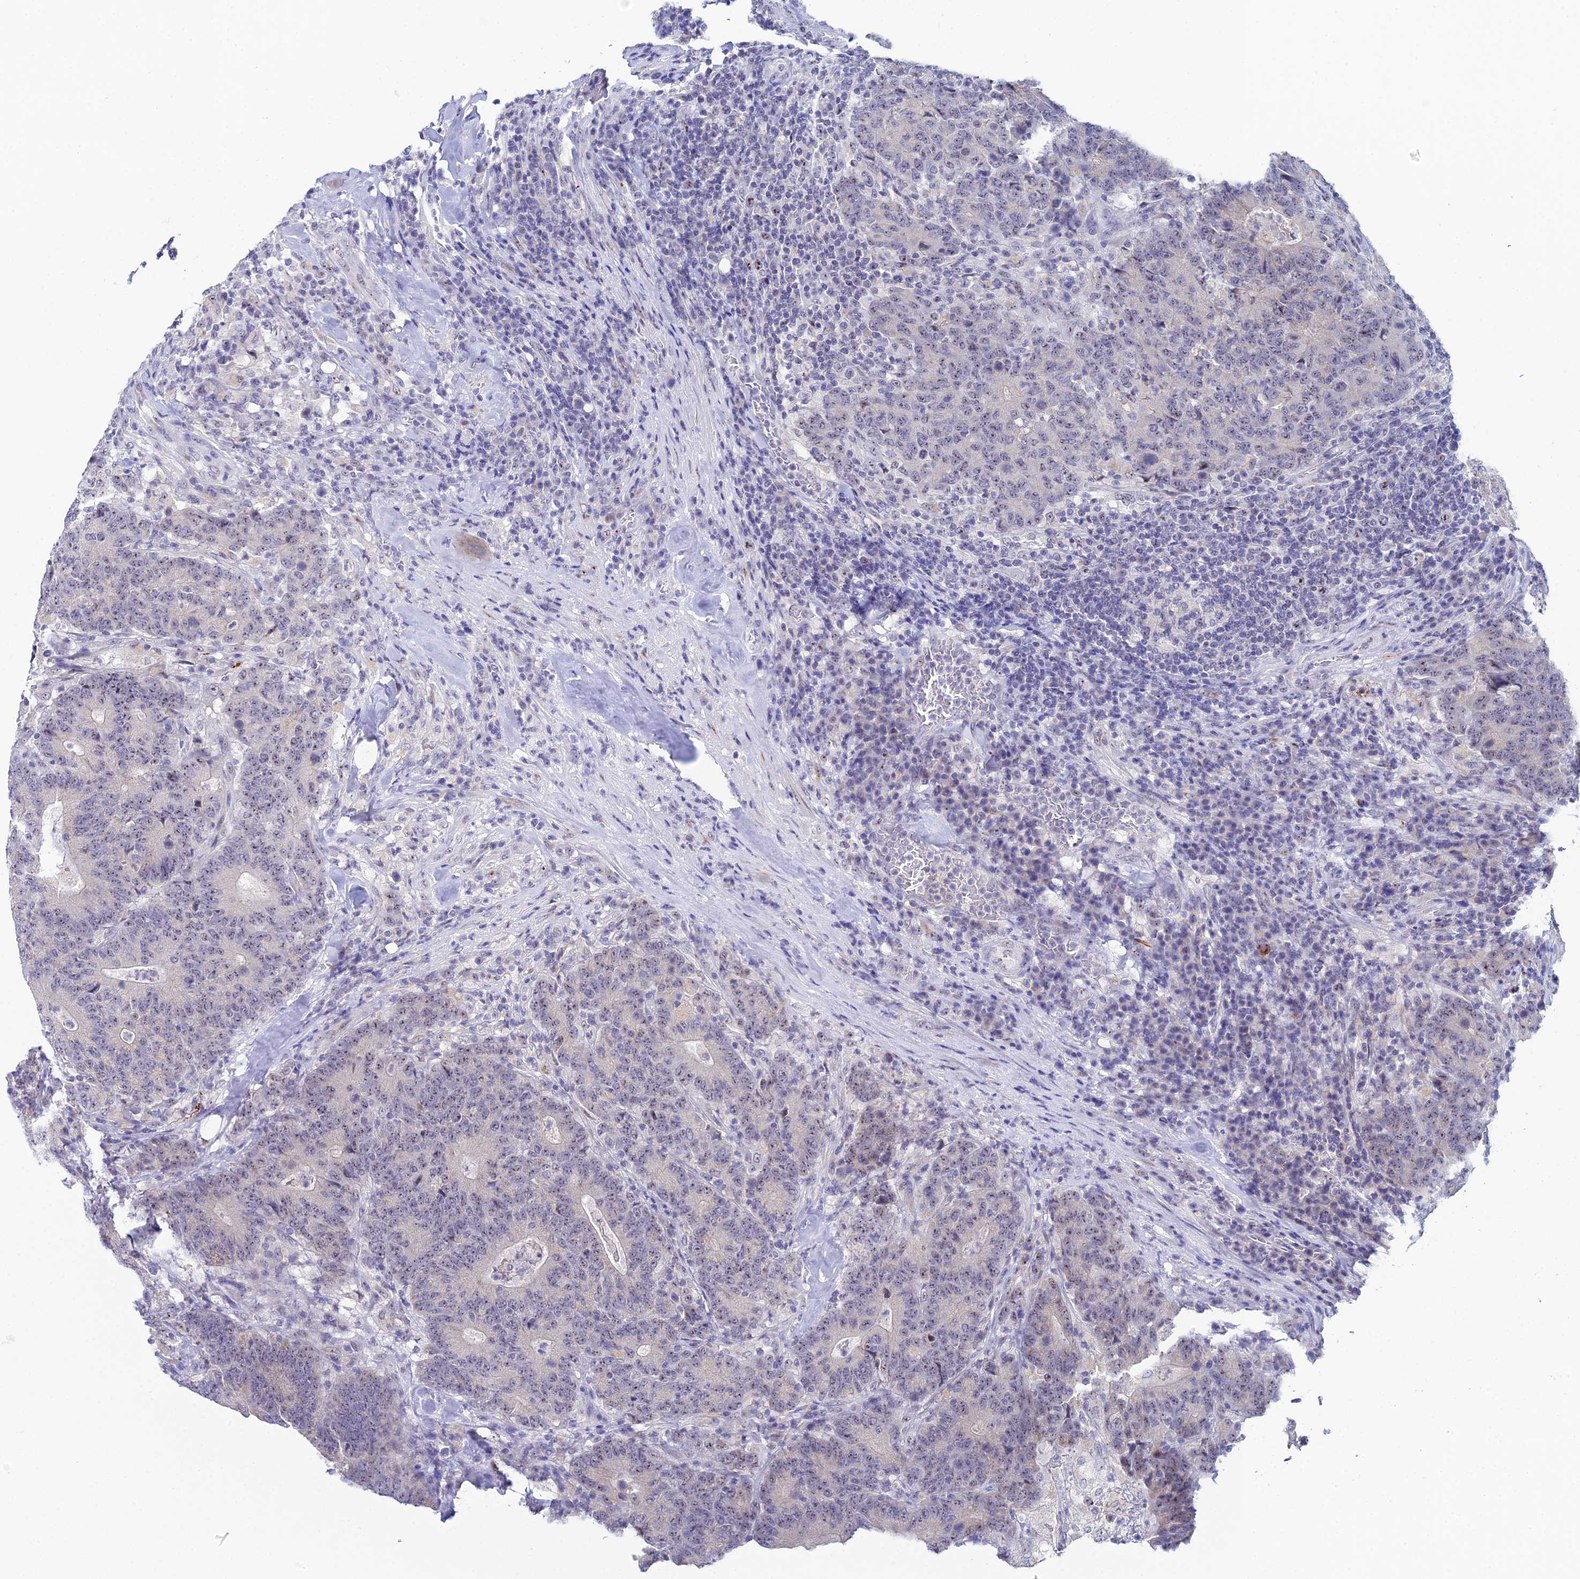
{"staining": {"intensity": "weak", "quantity": "25%-75%", "location": "nuclear"}, "tissue": "colorectal cancer", "cell_type": "Tumor cells", "image_type": "cancer", "snomed": [{"axis": "morphology", "description": "Normal tissue, NOS"}, {"axis": "morphology", "description": "Adenocarcinoma, NOS"}, {"axis": "topography", "description": "Colon"}], "caption": "An immunohistochemistry (IHC) photomicrograph of neoplastic tissue is shown. Protein staining in brown shows weak nuclear positivity in colorectal adenocarcinoma within tumor cells.", "gene": "PLPP4", "patient": {"sex": "female", "age": 75}}